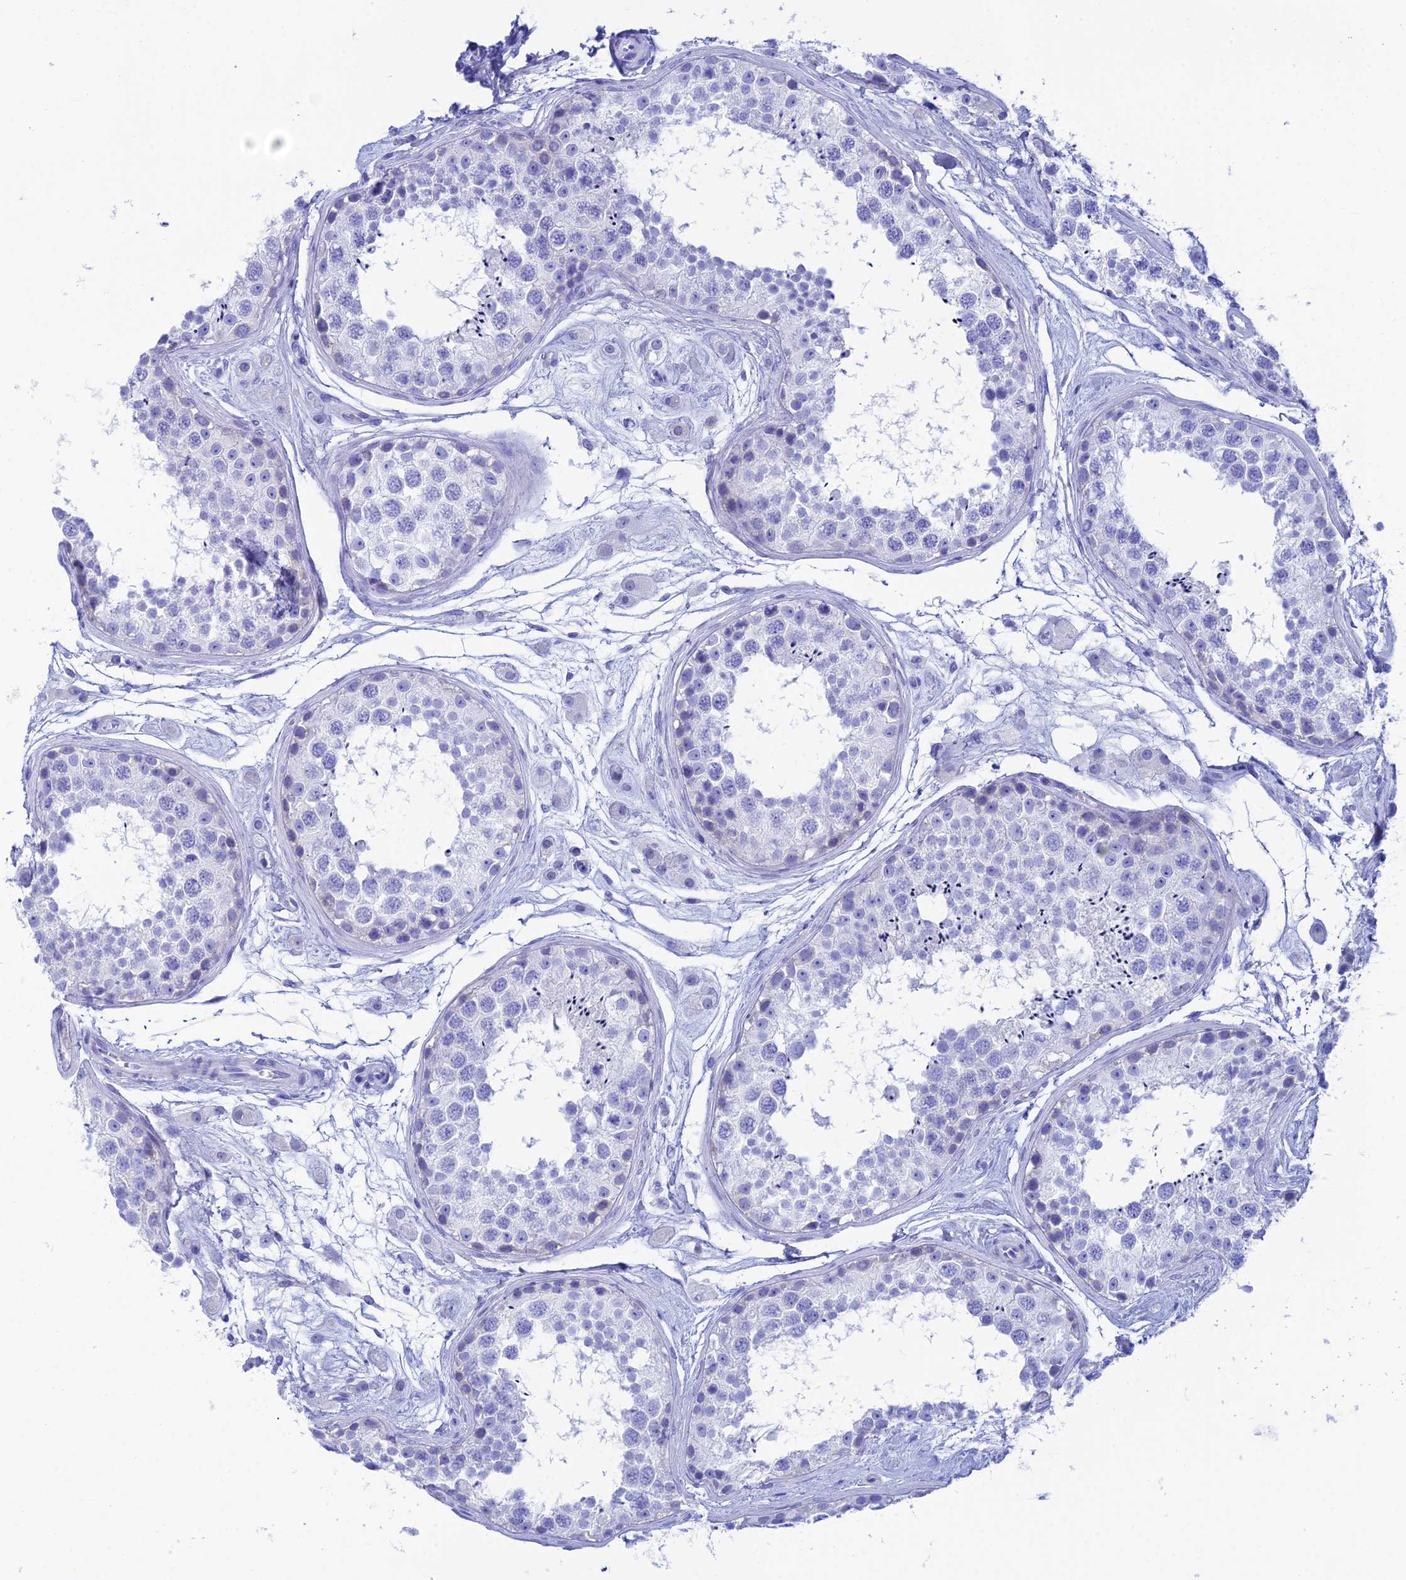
{"staining": {"intensity": "negative", "quantity": "none", "location": "none"}, "tissue": "testis", "cell_type": "Cells in seminiferous ducts", "image_type": "normal", "snomed": [{"axis": "morphology", "description": "Normal tissue, NOS"}, {"axis": "topography", "description": "Testis"}], "caption": "The IHC photomicrograph has no significant expression in cells in seminiferous ducts of testis. (DAB immunohistochemistry (IHC), high magnification).", "gene": "REG1A", "patient": {"sex": "male", "age": 25}}